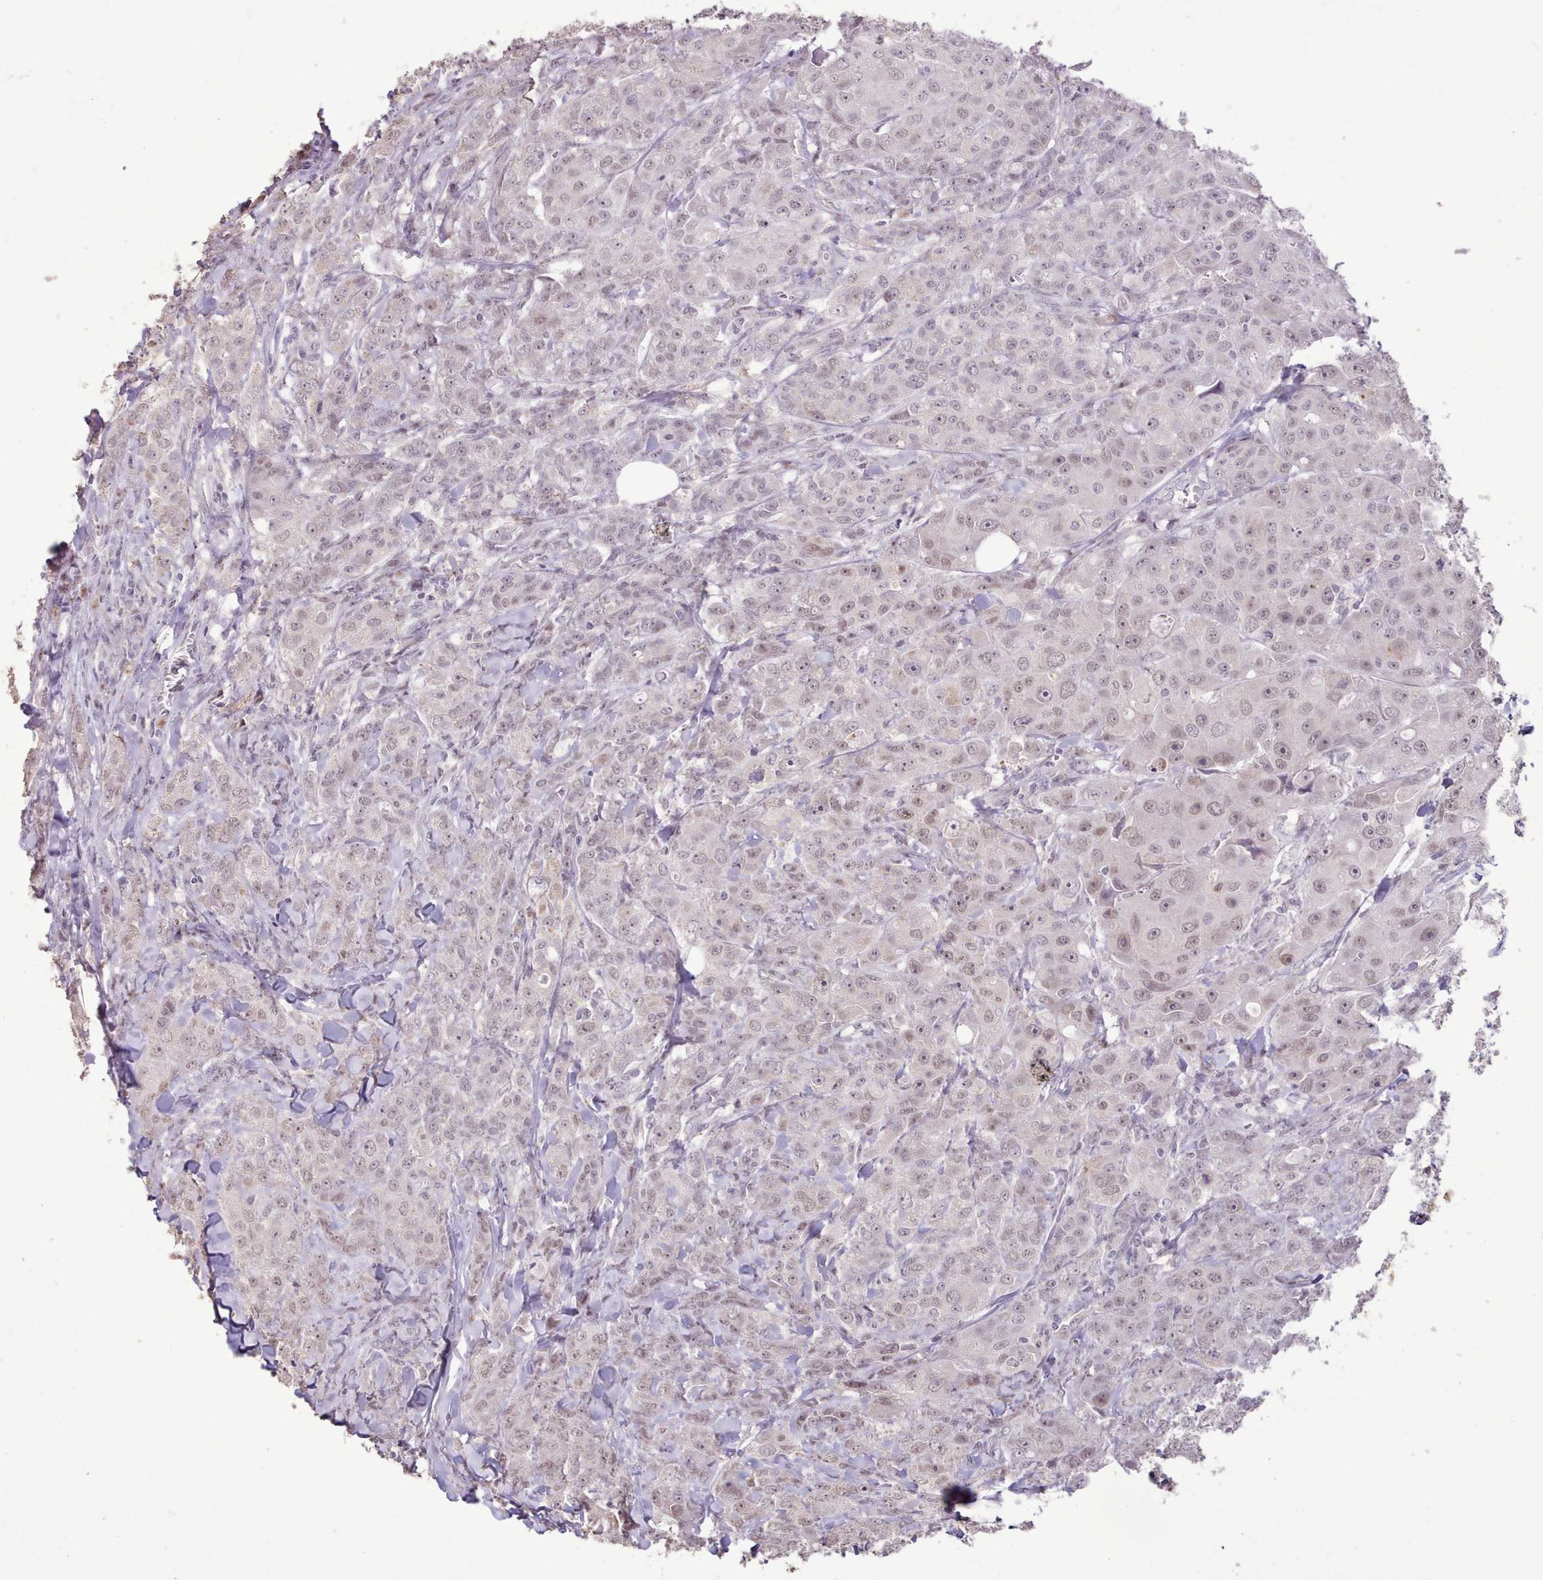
{"staining": {"intensity": "weak", "quantity": "25%-75%", "location": "nuclear"}, "tissue": "breast cancer", "cell_type": "Tumor cells", "image_type": "cancer", "snomed": [{"axis": "morphology", "description": "Duct carcinoma"}, {"axis": "topography", "description": "Breast"}], "caption": "Tumor cells reveal weak nuclear positivity in approximately 25%-75% of cells in breast infiltrating ductal carcinoma. Nuclei are stained in blue.", "gene": "TAF15", "patient": {"sex": "female", "age": 43}}